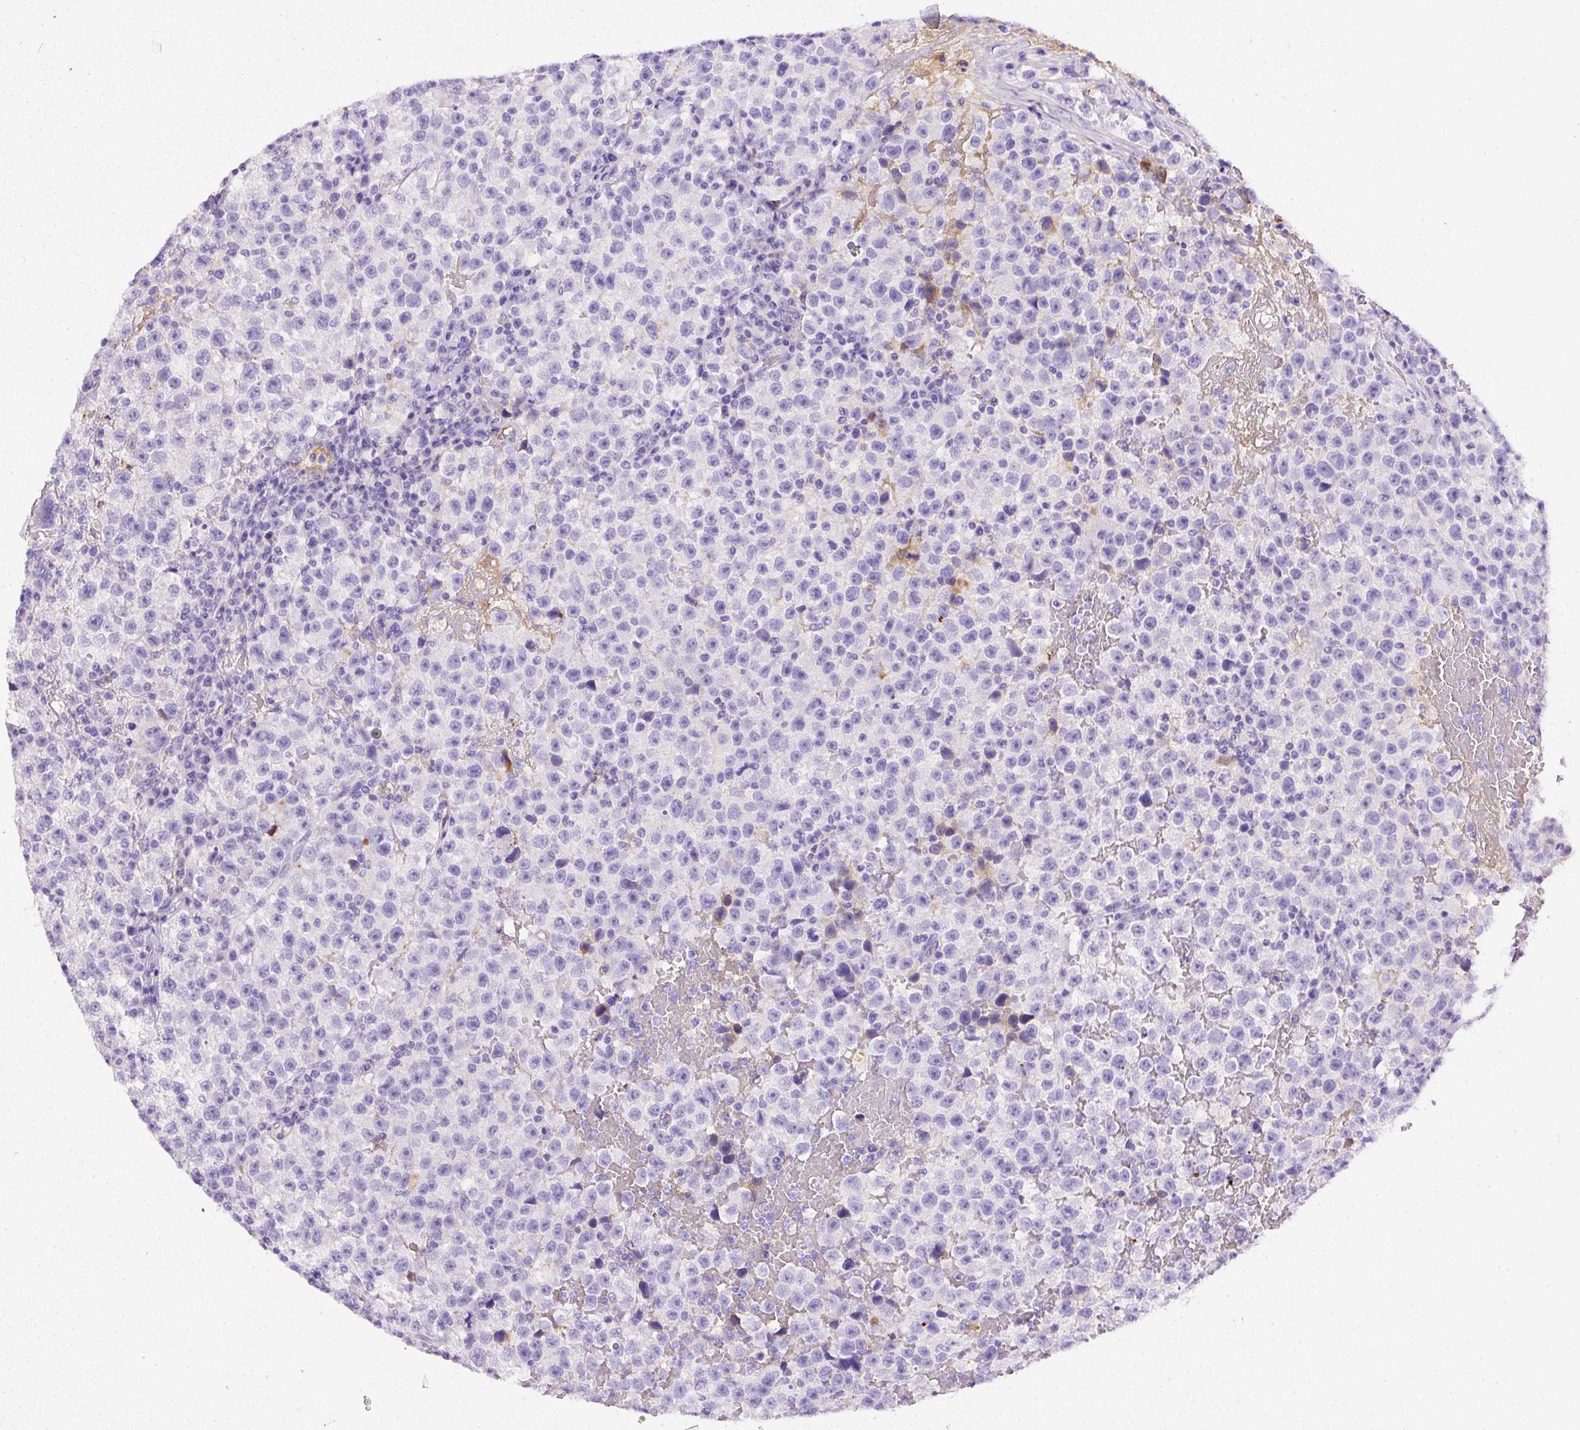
{"staining": {"intensity": "negative", "quantity": "none", "location": "none"}, "tissue": "testis cancer", "cell_type": "Tumor cells", "image_type": "cancer", "snomed": [{"axis": "morphology", "description": "Seminoma, NOS"}, {"axis": "topography", "description": "Testis"}], "caption": "High power microscopy histopathology image of an immunohistochemistry histopathology image of testis seminoma, revealing no significant staining in tumor cells.", "gene": "APCS", "patient": {"sex": "male", "age": 22}}